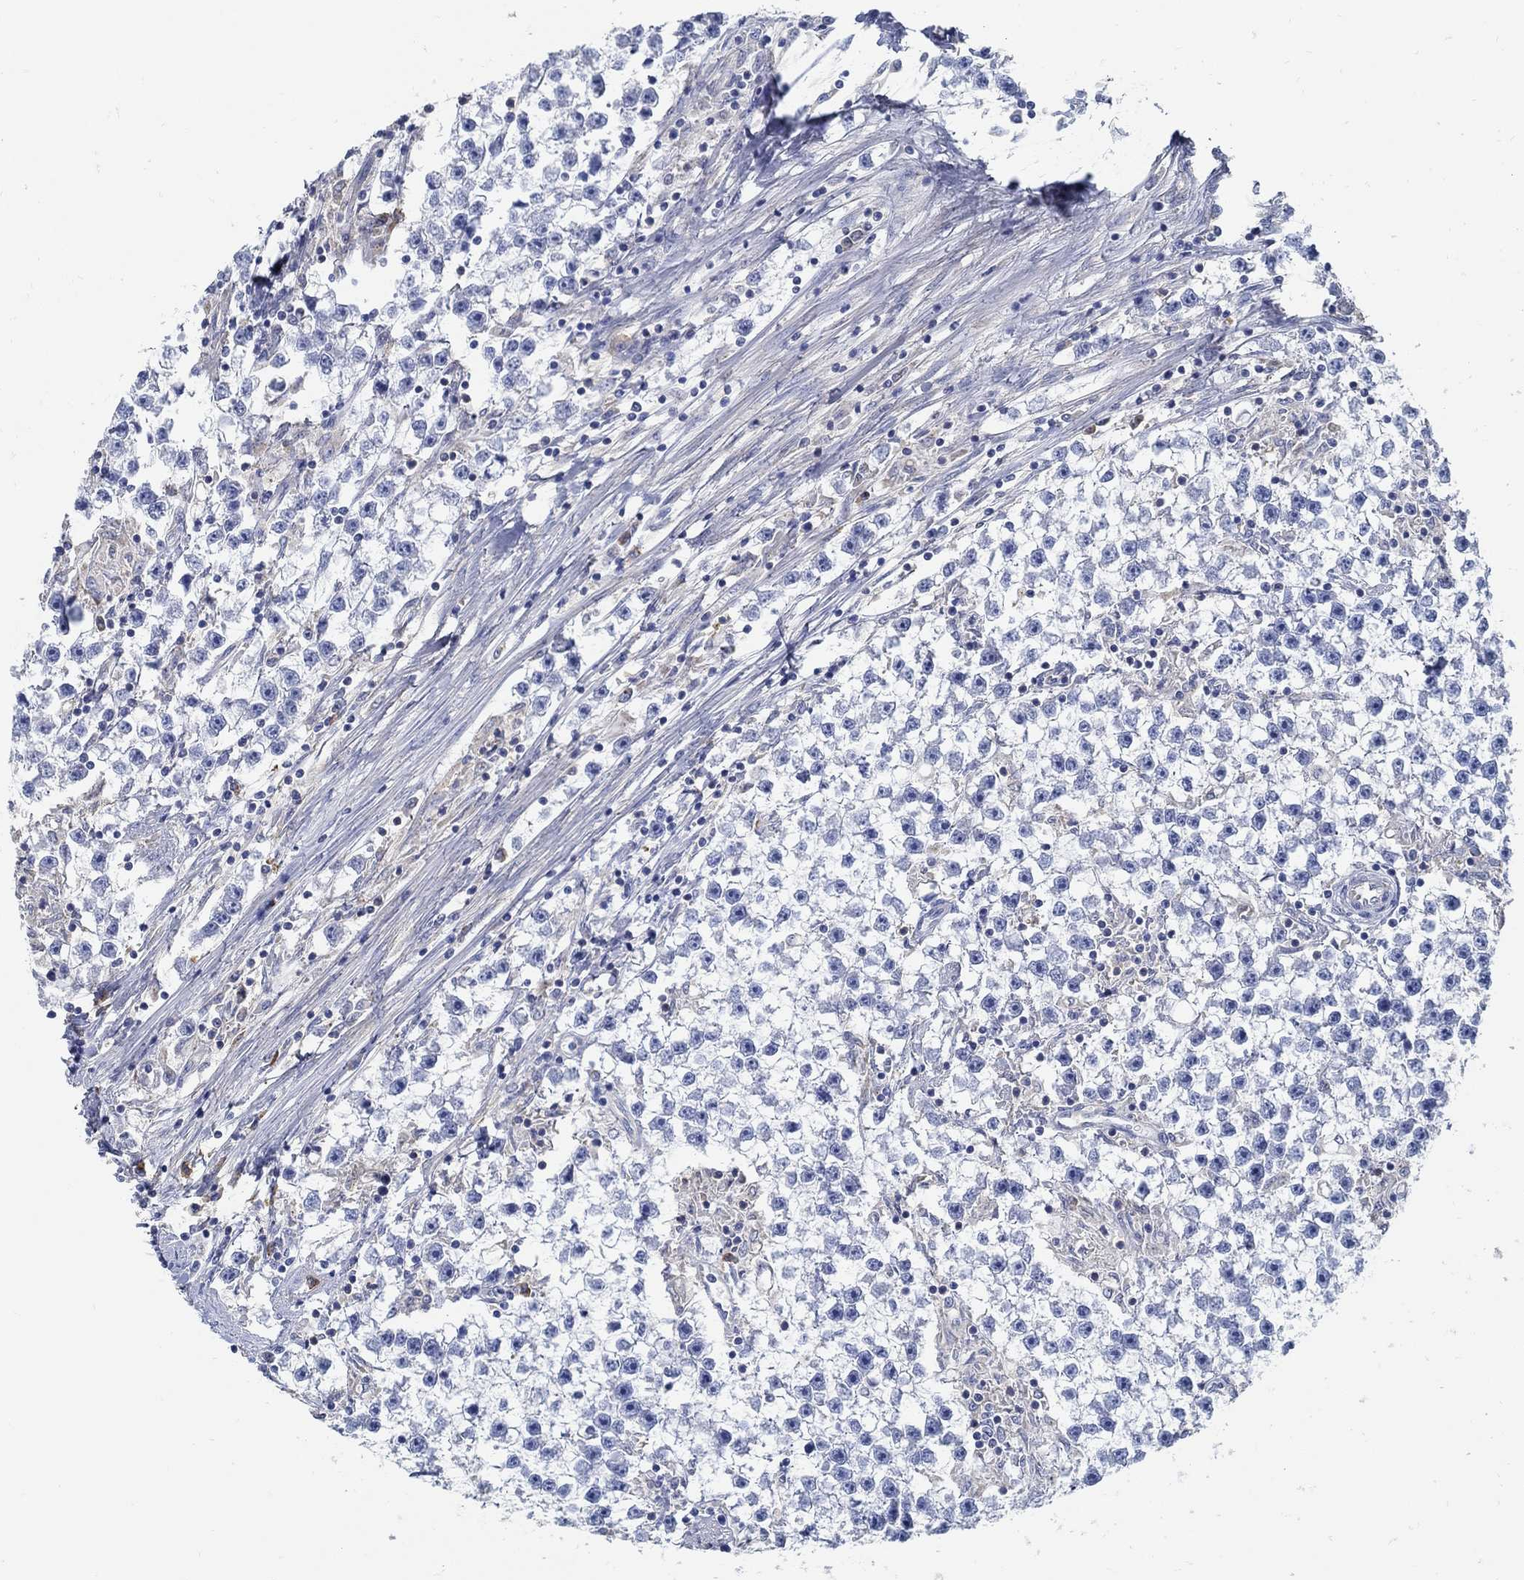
{"staining": {"intensity": "negative", "quantity": "none", "location": "none"}, "tissue": "testis cancer", "cell_type": "Tumor cells", "image_type": "cancer", "snomed": [{"axis": "morphology", "description": "Seminoma, NOS"}, {"axis": "topography", "description": "Testis"}], "caption": "Tumor cells show no significant protein expression in testis cancer.", "gene": "PCDH11X", "patient": {"sex": "male", "age": 59}}